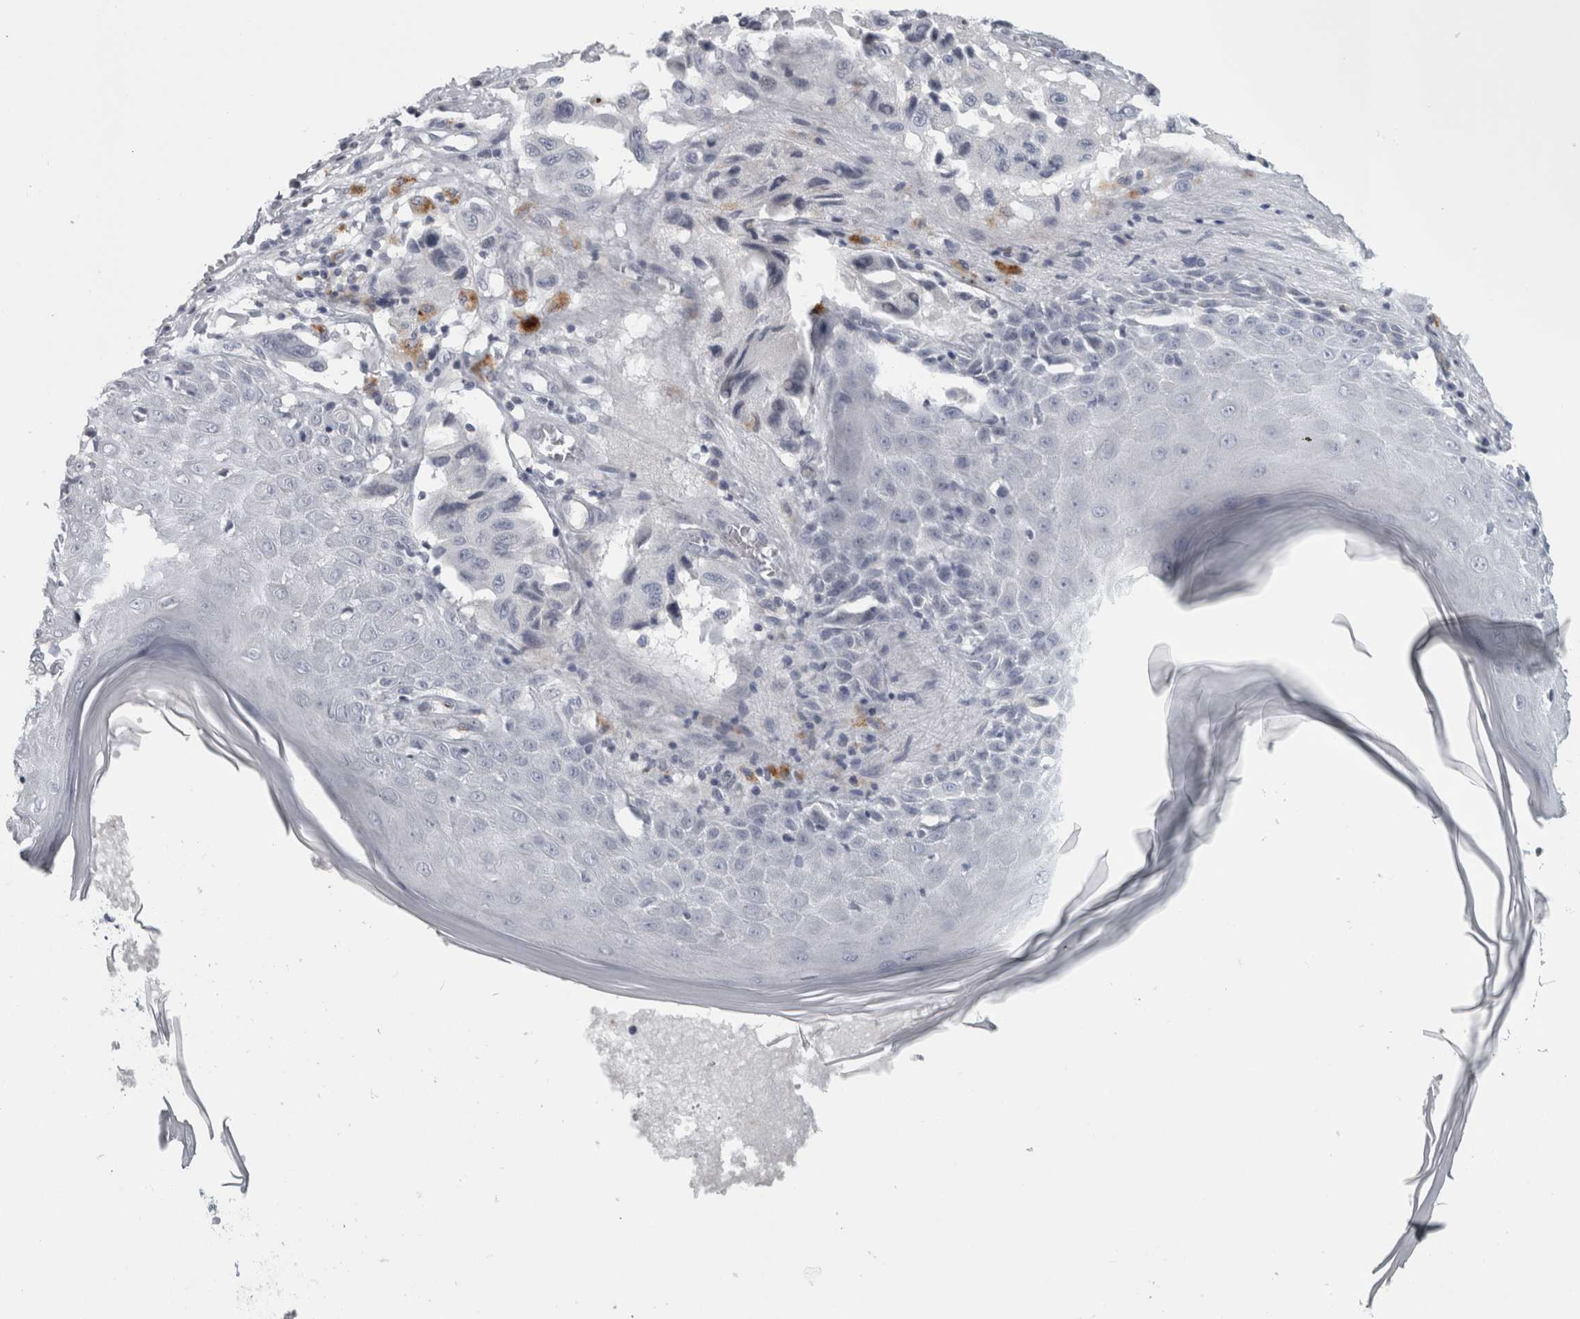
{"staining": {"intensity": "negative", "quantity": "none", "location": "none"}, "tissue": "melanoma", "cell_type": "Tumor cells", "image_type": "cancer", "snomed": [{"axis": "morphology", "description": "Malignant melanoma, NOS"}, {"axis": "topography", "description": "Skin"}], "caption": "Immunohistochemistry histopathology image of neoplastic tissue: malignant melanoma stained with DAB (3,3'-diaminobenzidine) shows no significant protein staining in tumor cells.", "gene": "CPE", "patient": {"sex": "male", "age": 30}}